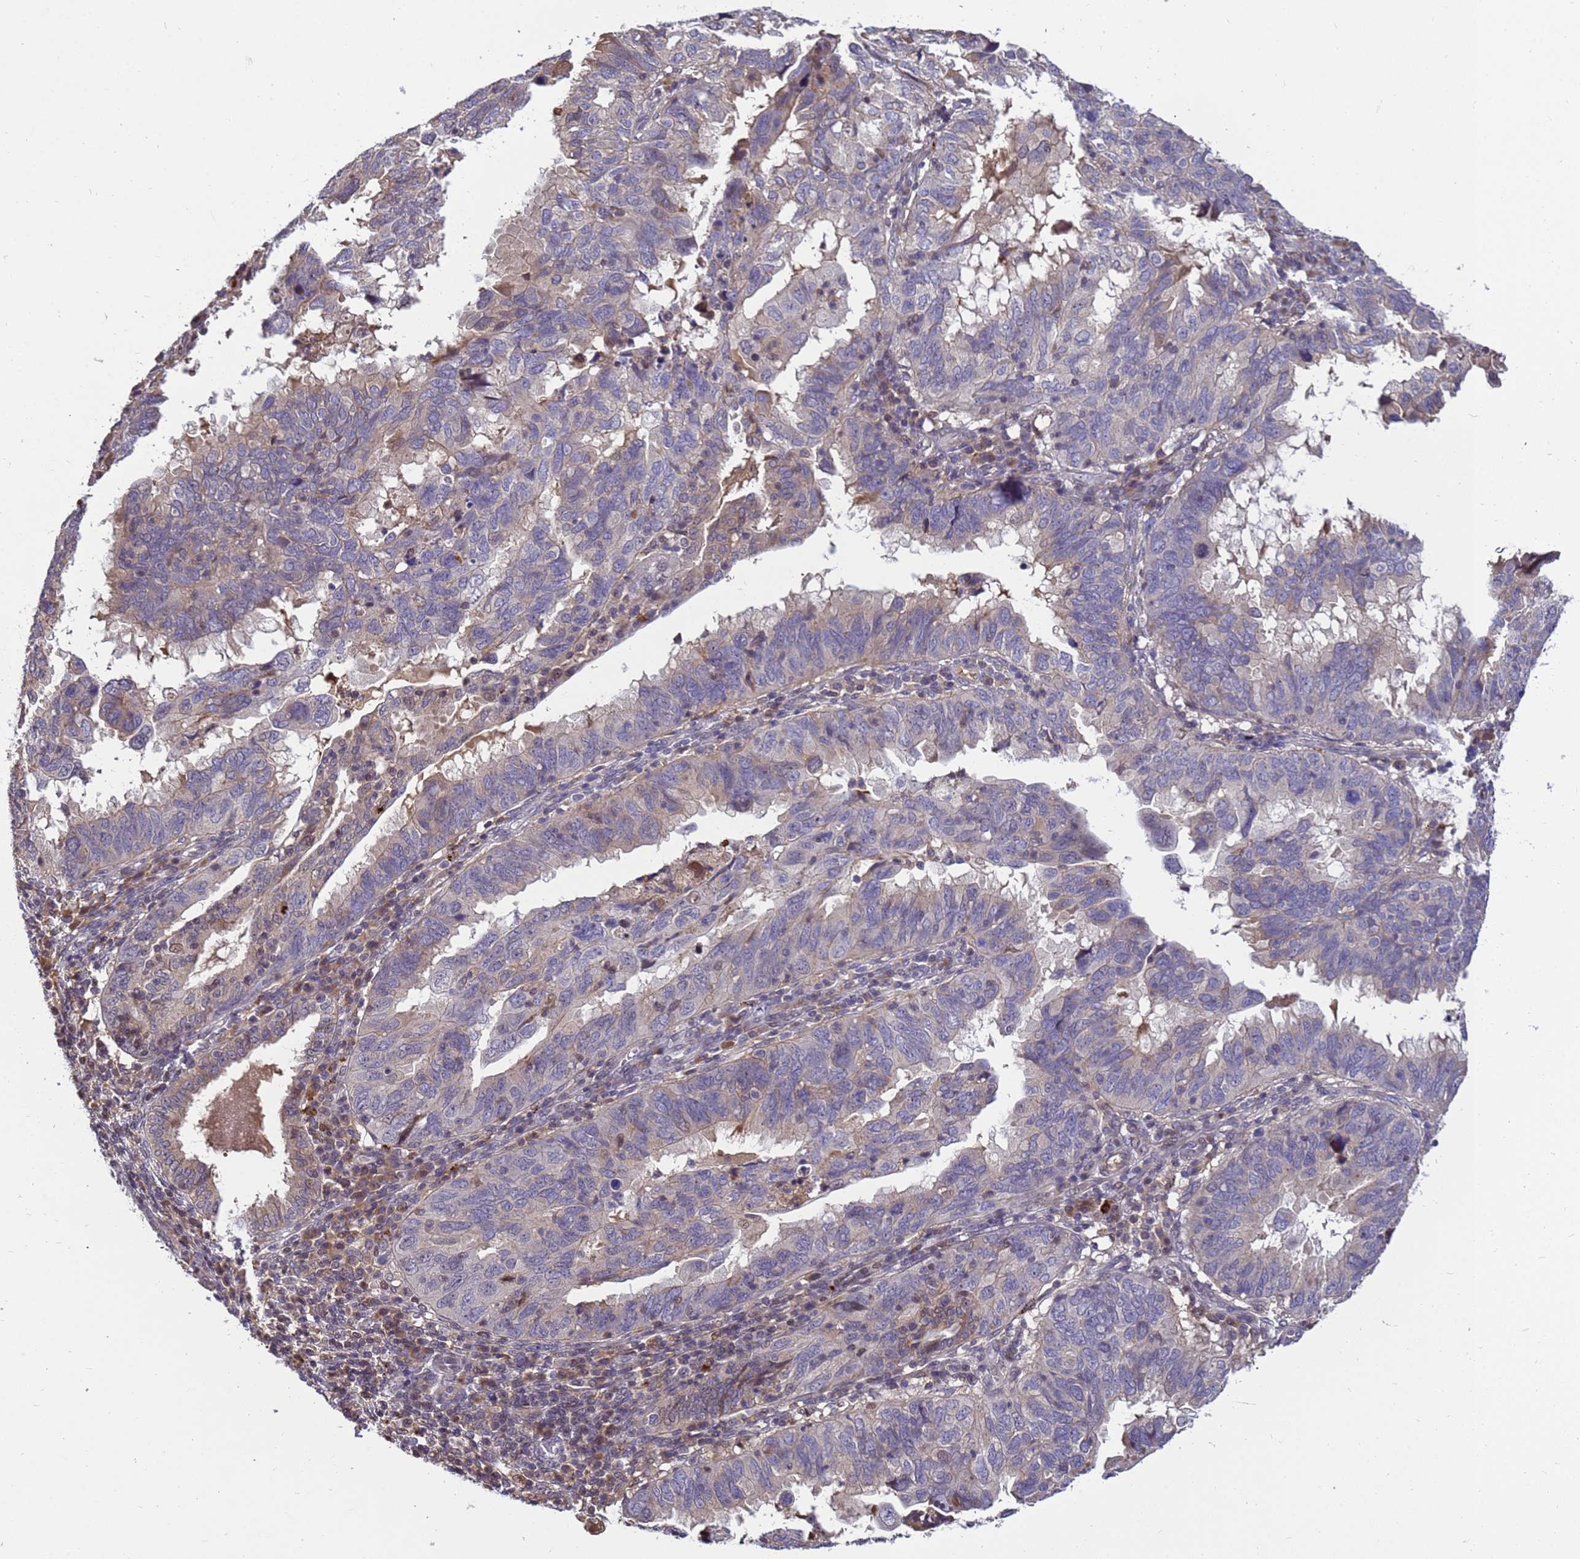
{"staining": {"intensity": "weak", "quantity": "25%-75%", "location": "cytoplasmic/membranous"}, "tissue": "endometrial cancer", "cell_type": "Tumor cells", "image_type": "cancer", "snomed": [{"axis": "morphology", "description": "Adenocarcinoma, NOS"}, {"axis": "topography", "description": "Uterus"}], "caption": "Protein expression analysis of adenocarcinoma (endometrial) exhibits weak cytoplasmic/membranous staining in about 25%-75% of tumor cells.", "gene": "TMEM74B", "patient": {"sex": "female", "age": 77}}